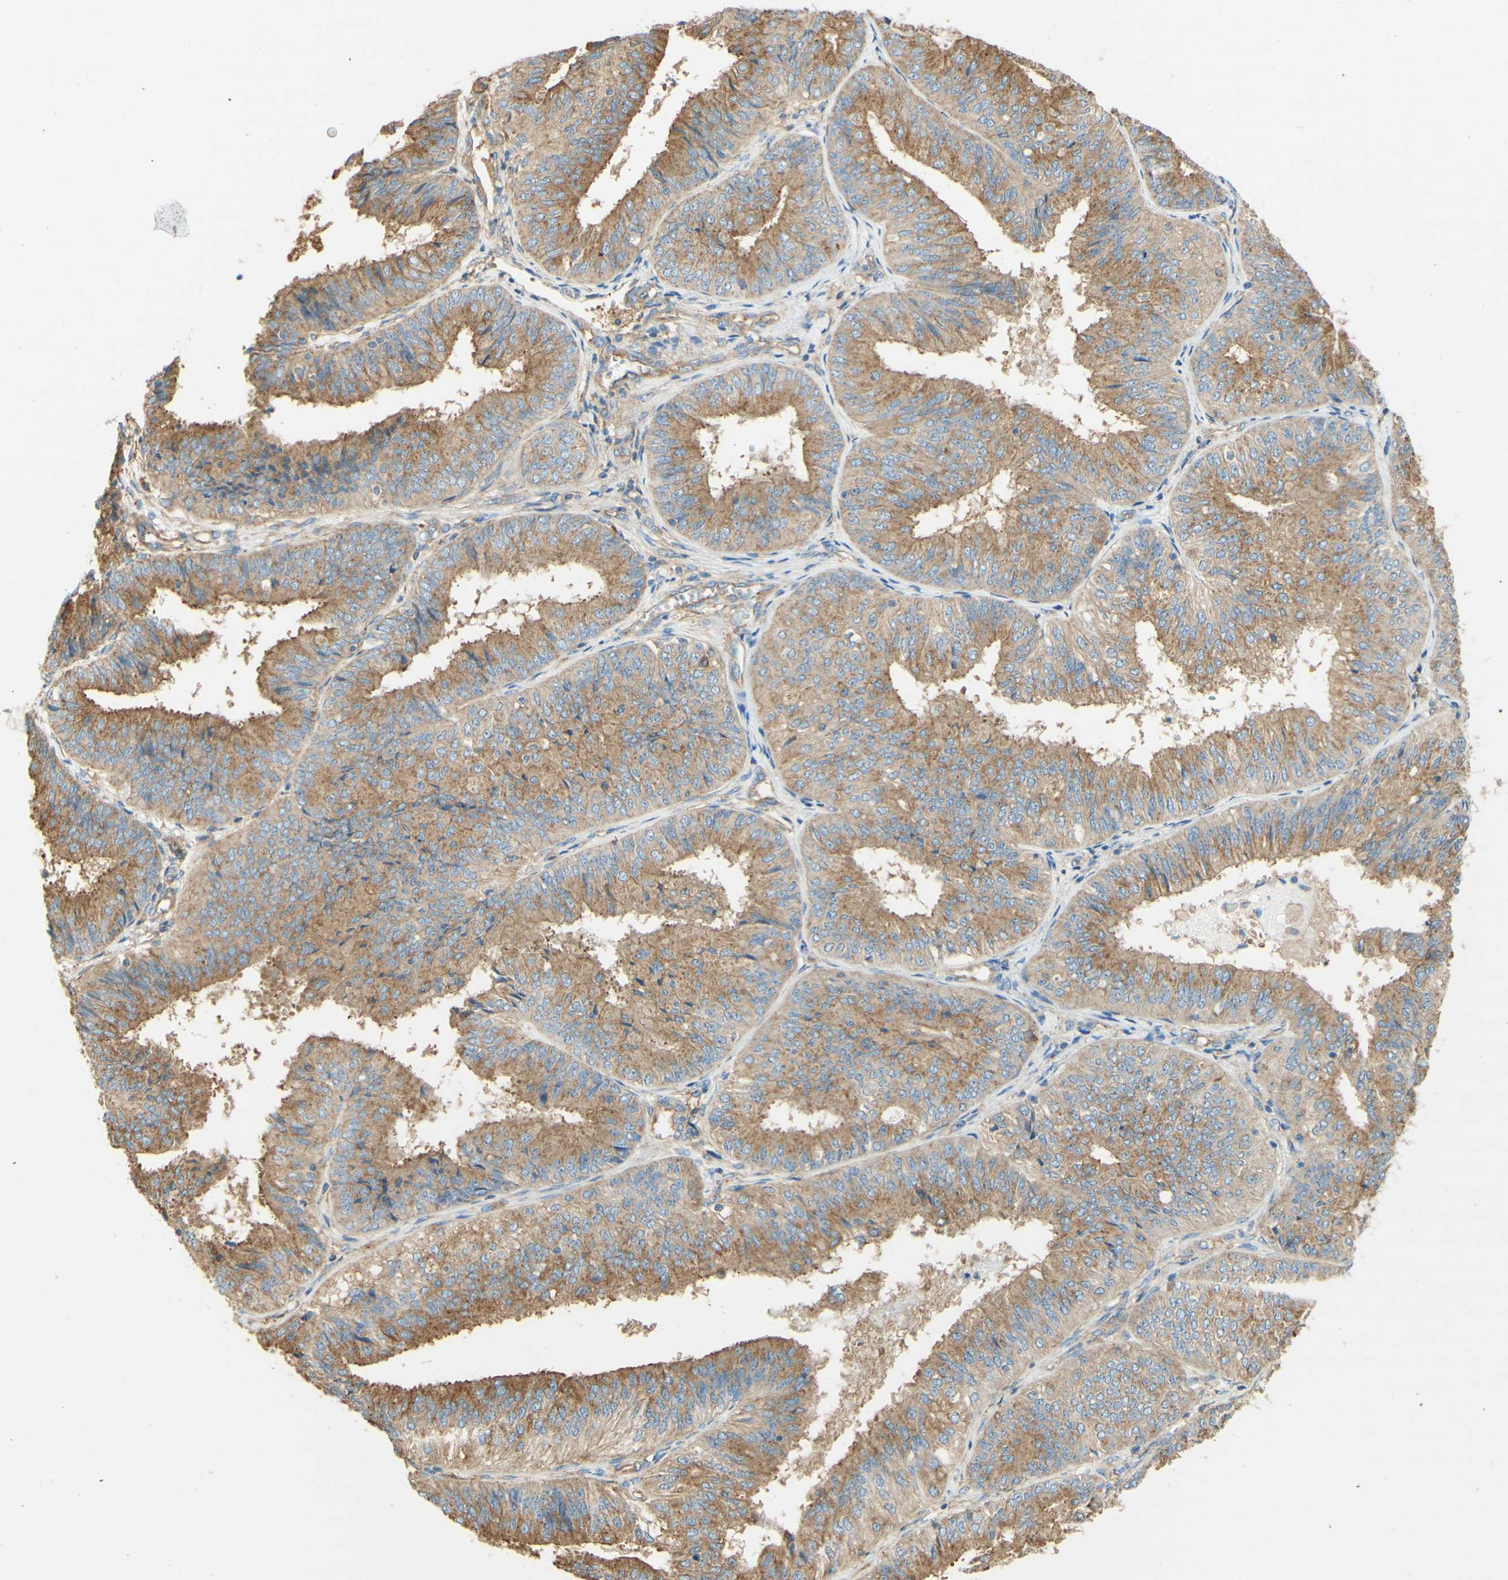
{"staining": {"intensity": "moderate", "quantity": ">75%", "location": "cytoplasmic/membranous"}, "tissue": "endometrial cancer", "cell_type": "Tumor cells", "image_type": "cancer", "snomed": [{"axis": "morphology", "description": "Adenocarcinoma, NOS"}, {"axis": "topography", "description": "Endometrium"}], "caption": "A medium amount of moderate cytoplasmic/membranous staining is appreciated in approximately >75% of tumor cells in endometrial adenocarcinoma tissue.", "gene": "CLTC", "patient": {"sex": "female", "age": 58}}